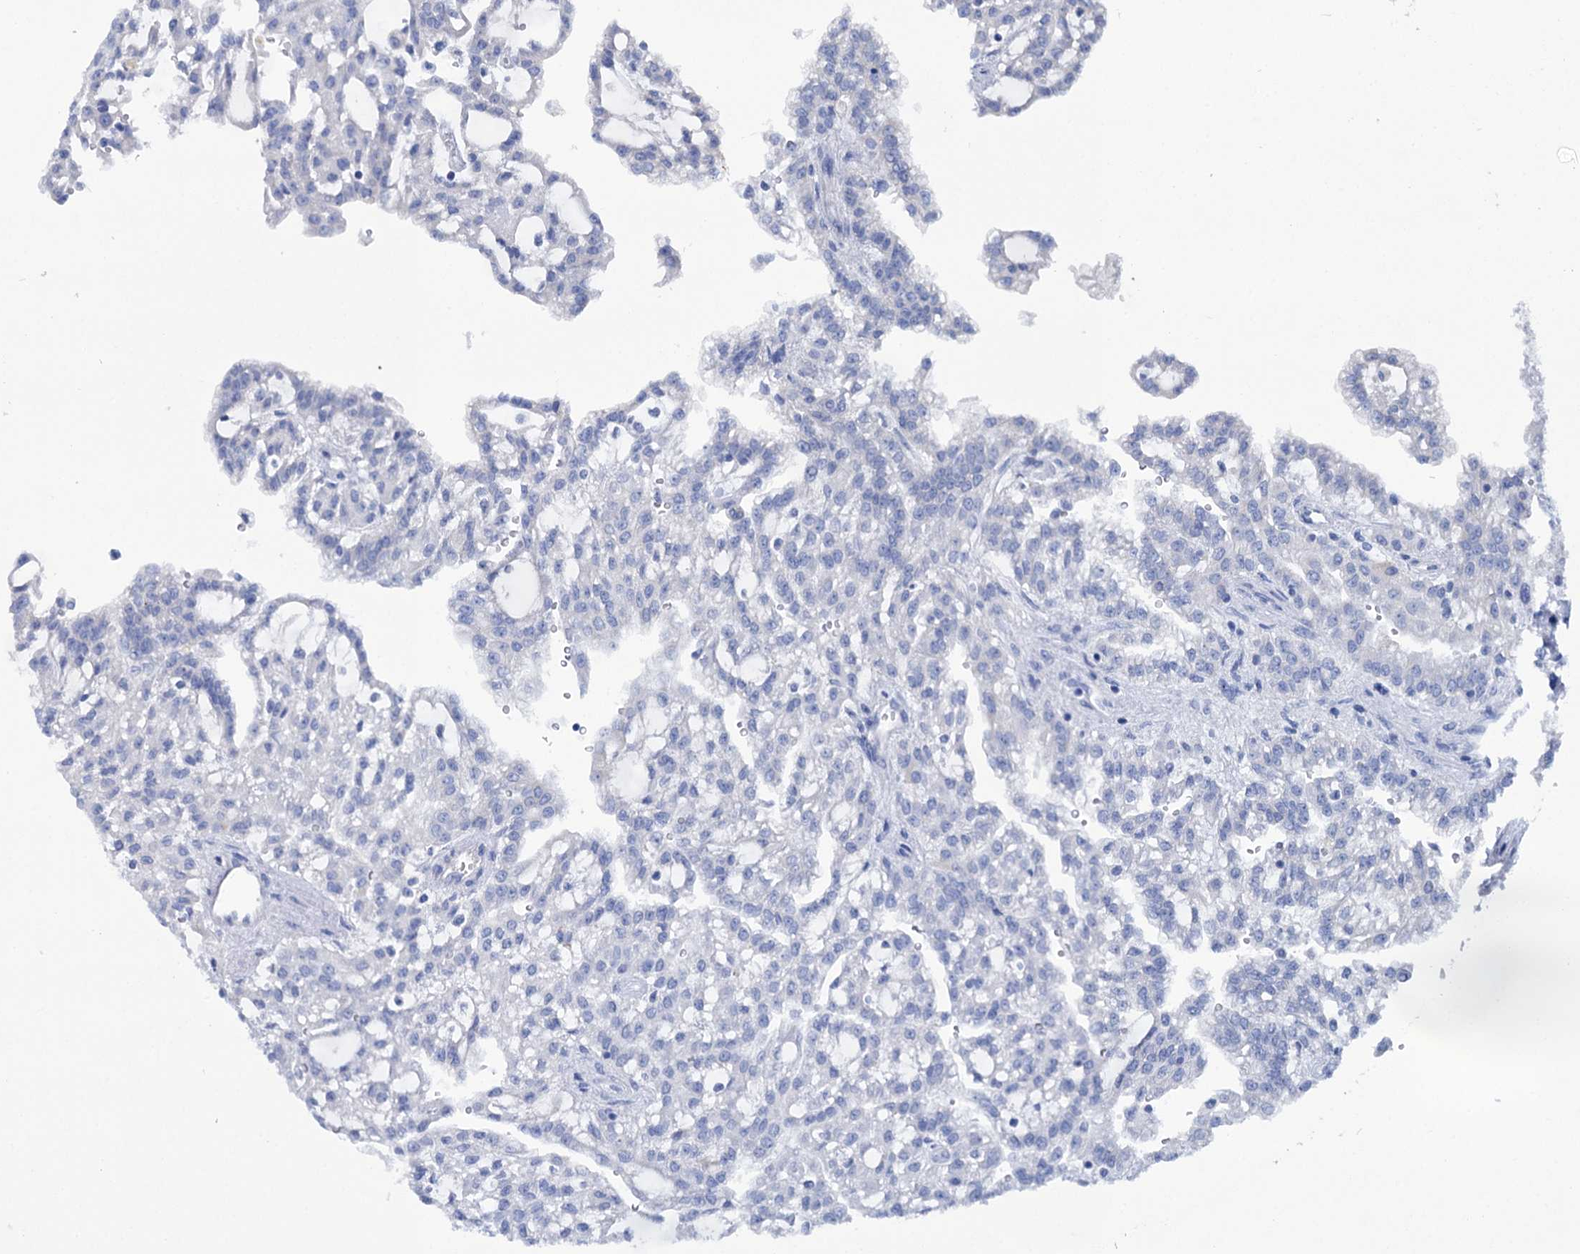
{"staining": {"intensity": "negative", "quantity": "none", "location": "none"}, "tissue": "renal cancer", "cell_type": "Tumor cells", "image_type": "cancer", "snomed": [{"axis": "morphology", "description": "Adenocarcinoma, NOS"}, {"axis": "topography", "description": "Kidney"}], "caption": "This histopathology image is of renal cancer stained with IHC to label a protein in brown with the nuclei are counter-stained blue. There is no staining in tumor cells.", "gene": "FBXW12", "patient": {"sex": "male", "age": 63}}